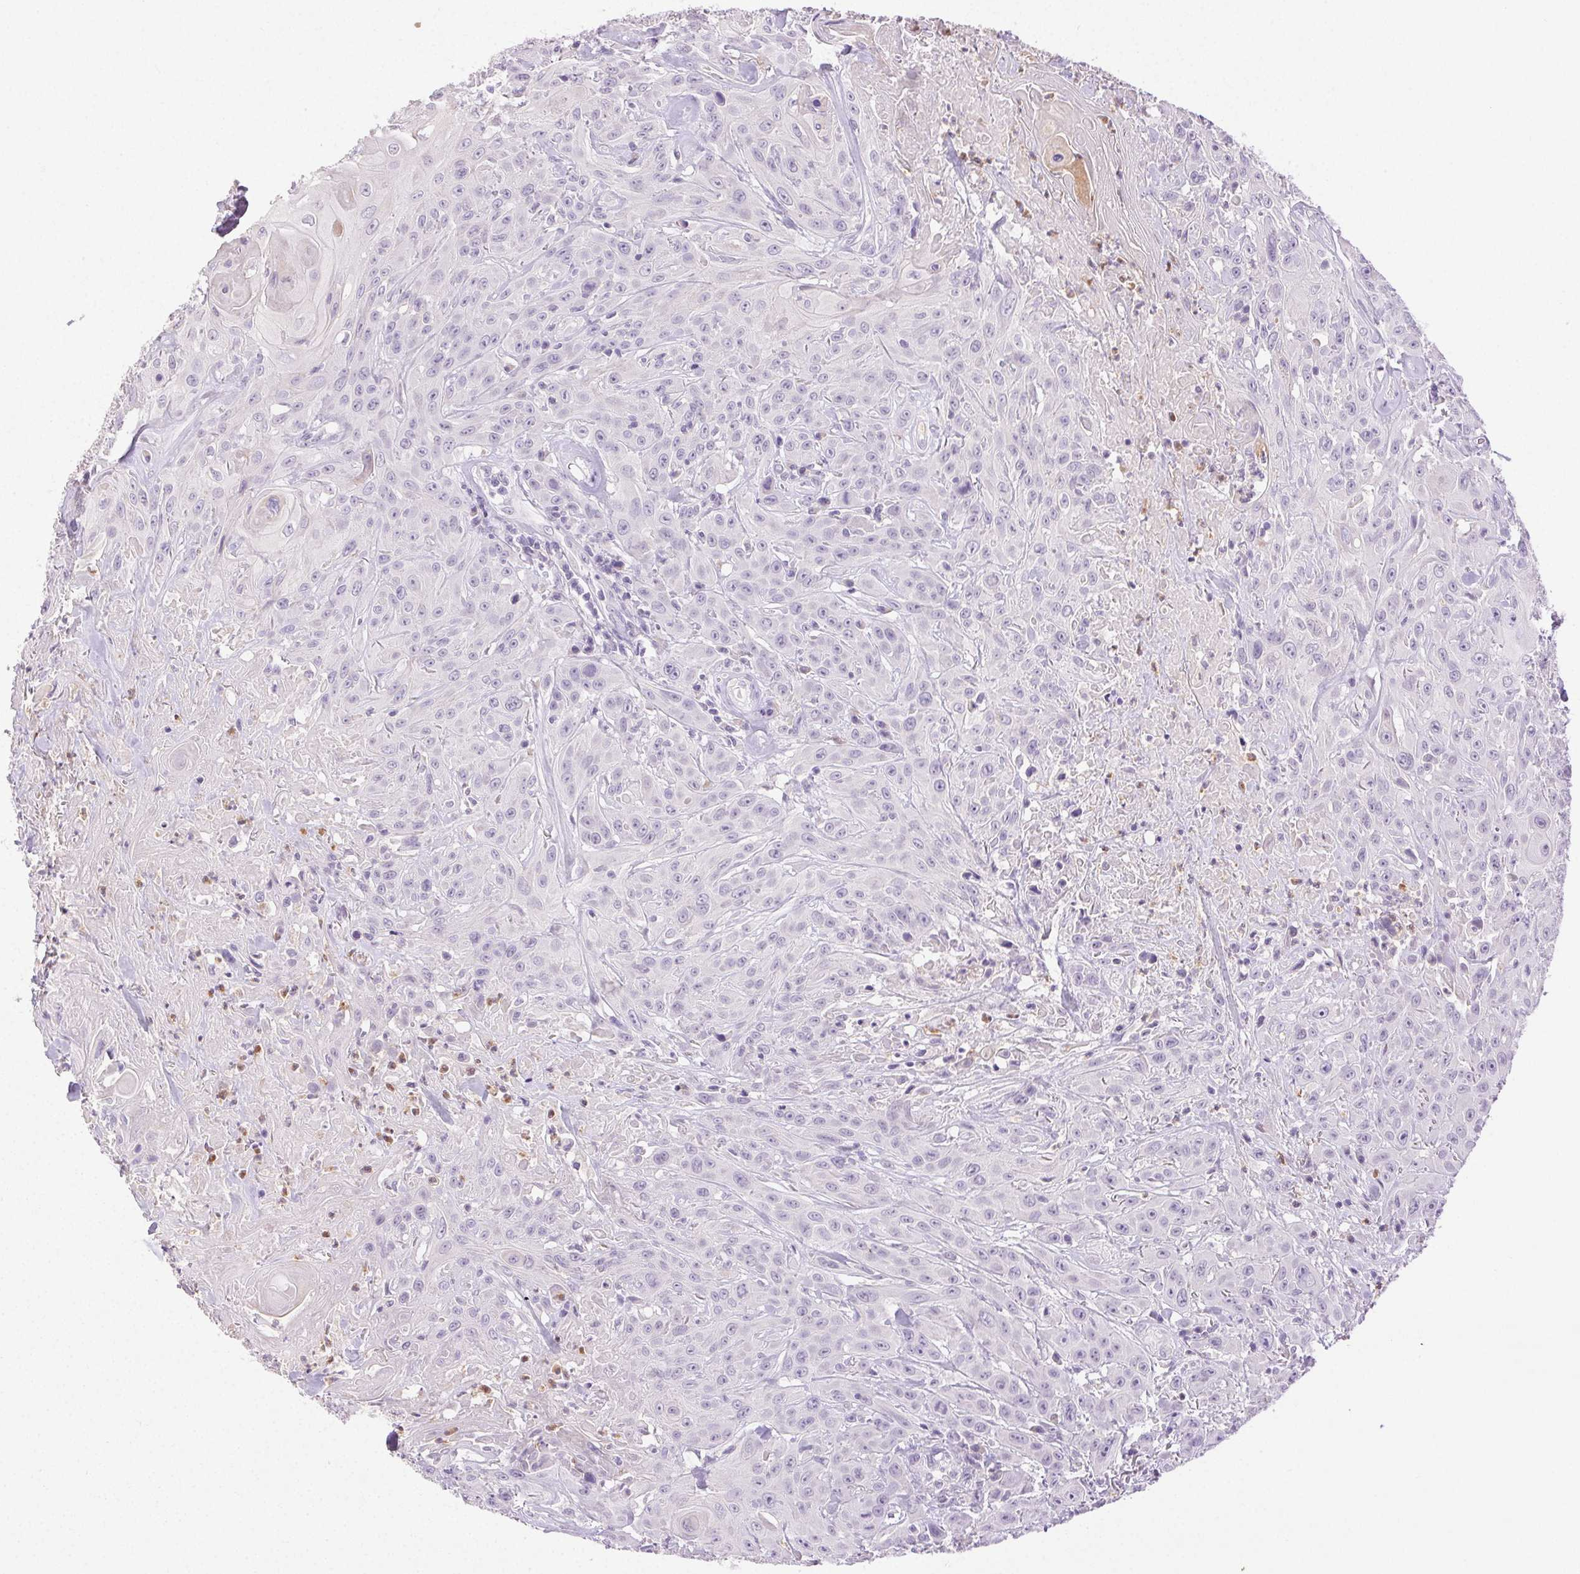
{"staining": {"intensity": "negative", "quantity": "none", "location": "none"}, "tissue": "head and neck cancer", "cell_type": "Tumor cells", "image_type": "cancer", "snomed": [{"axis": "morphology", "description": "Squamous cell carcinoma, NOS"}, {"axis": "topography", "description": "Skin"}, {"axis": "topography", "description": "Head-Neck"}], "caption": "Immunohistochemical staining of head and neck cancer (squamous cell carcinoma) displays no significant expression in tumor cells.", "gene": "EMX2", "patient": {"sex": "male", "age": 80}}